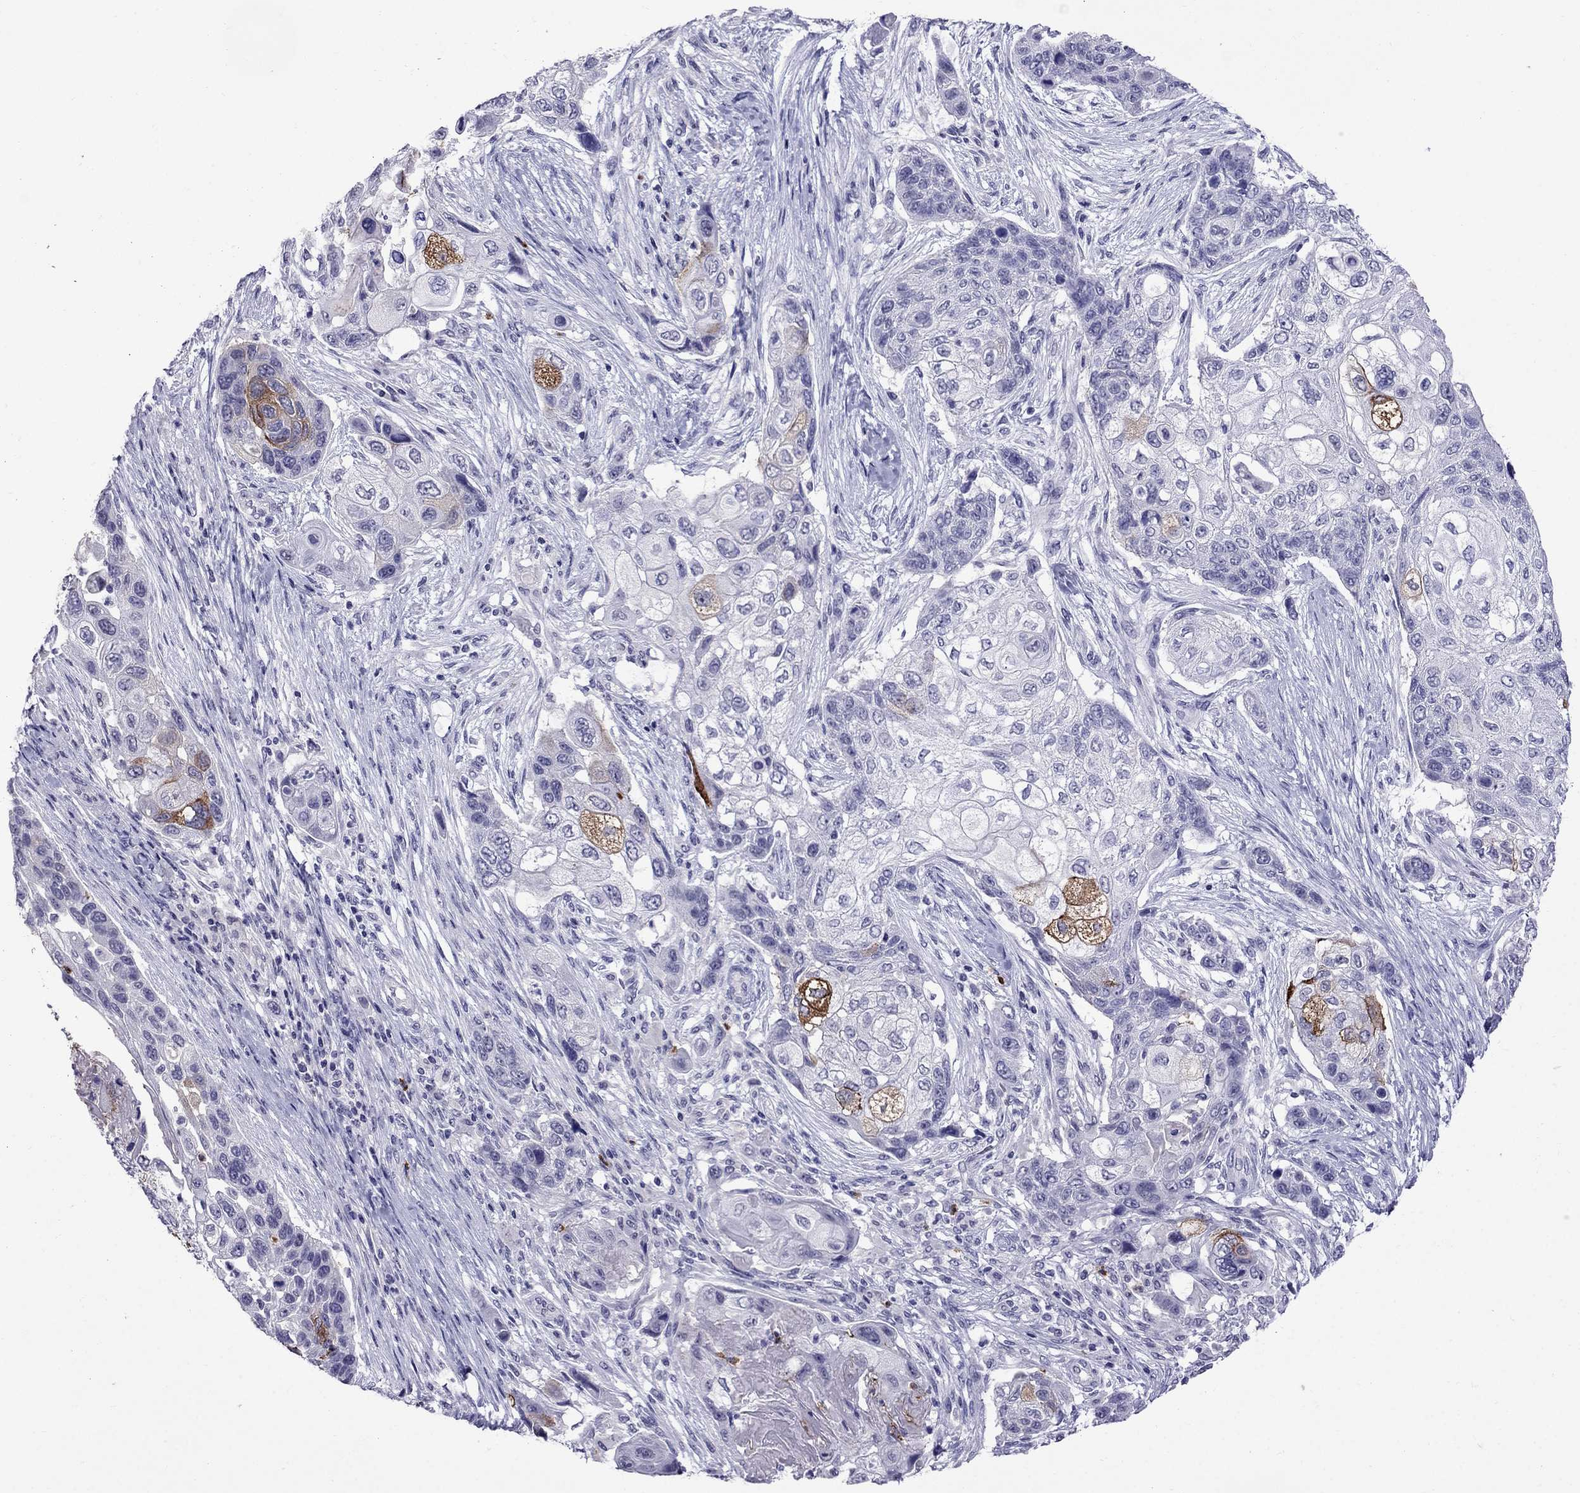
{"staining": {"intensity": "negative", "quantity": "none", "location": "none"}, "tissue": "lung cancer", "cell_type": "Tumor cells", "image_type": "cancer", "snomed": [{"axis": "morphology", "description": "Squamous cell carcinoma, NOS"}, {"axis": "topography", "description": "Lung"}], "caption": "A micrograph of lung squamous cell carcinoma stained for a protein shows no brown staining in tumor cells.", "gene": "OLFM4", "patient": {"sex": "male", "age": 69}}